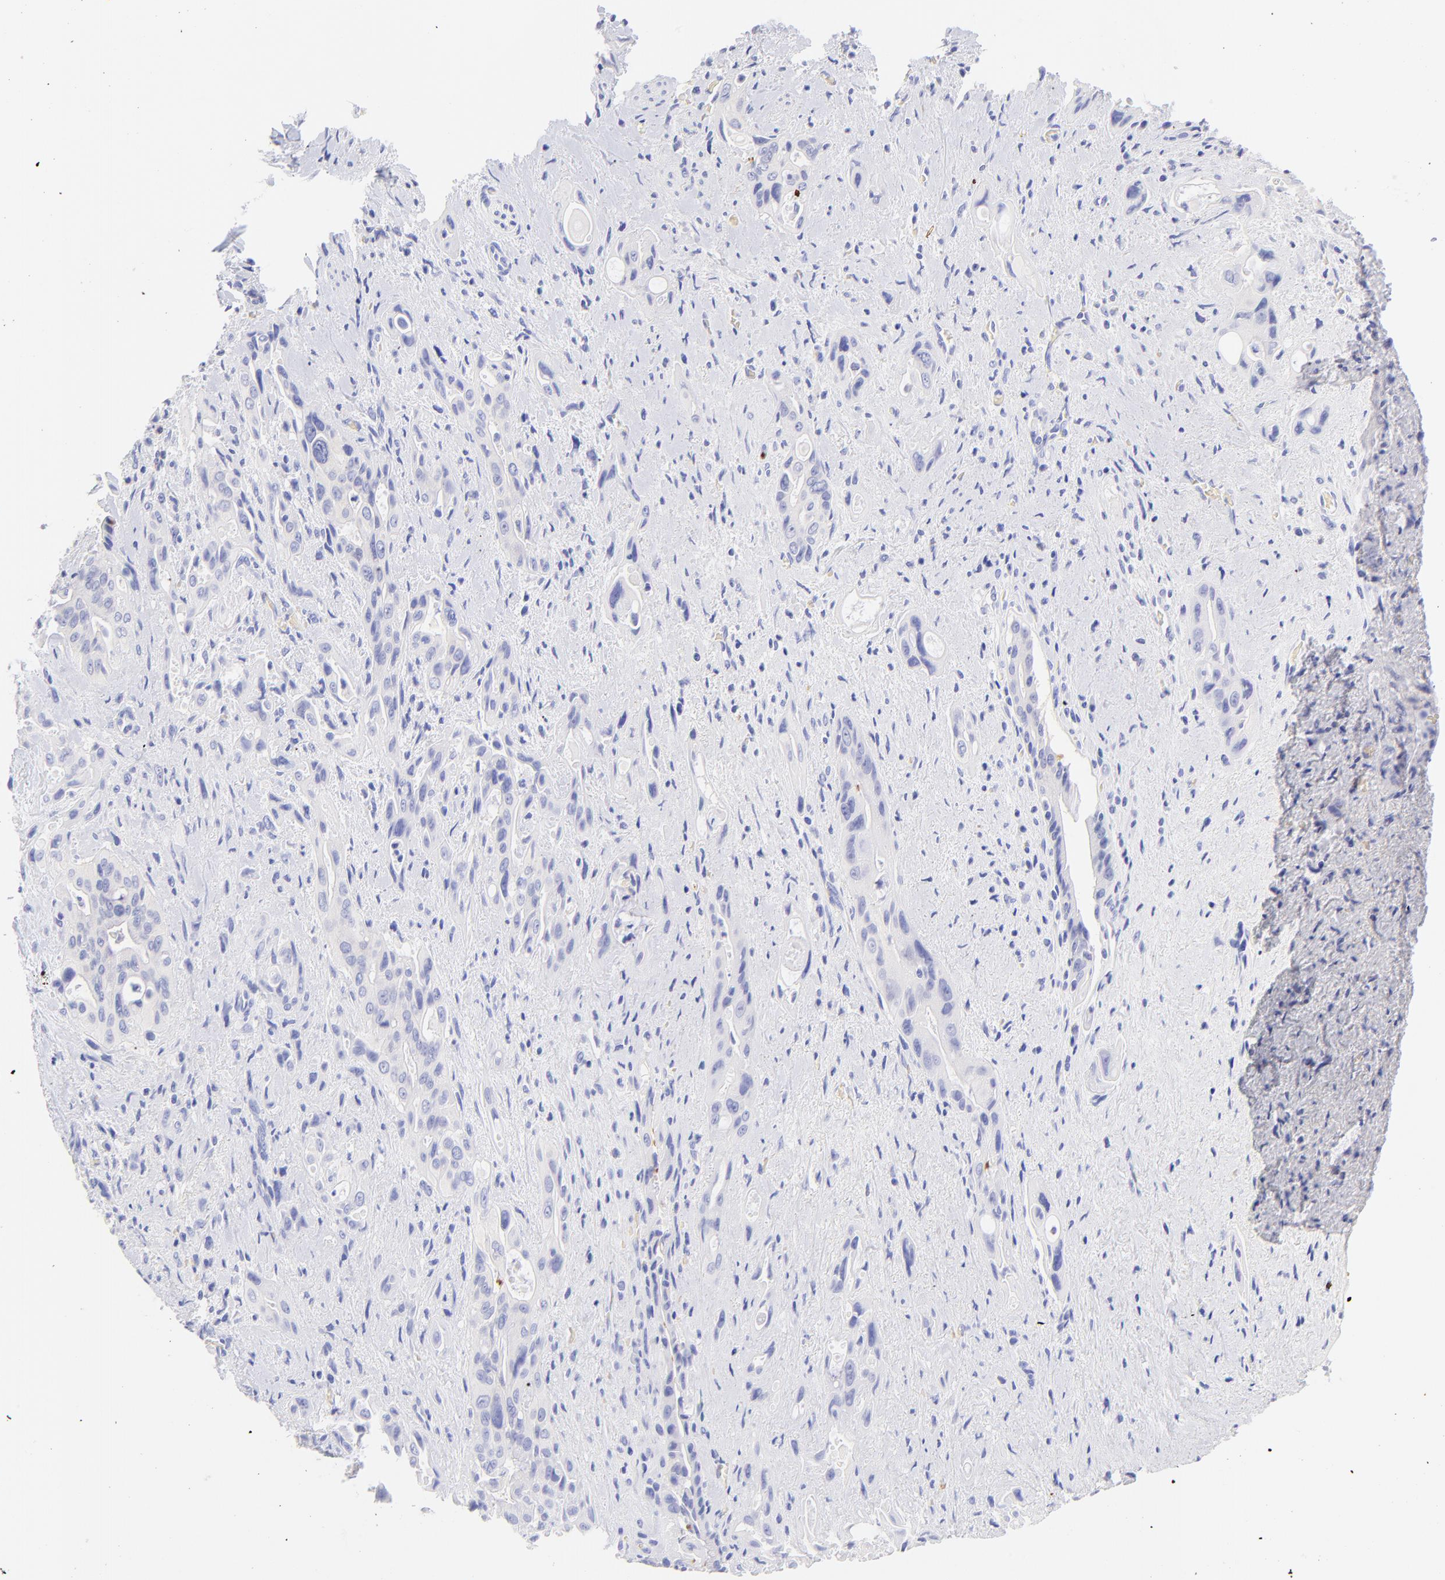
{"staining": {"intensity": "negative", "quantity": "none", "location": "none"}, "tissue": "pancreatic cancer", "cell_type": "Tumor cells", "image_type": "cancer", "snomed": [{"axis": "morphology", "description": "Adenocarcinoma, NOS"}, {"axis": "topography", "description": "Pancreas"}], "caption": "There is no significant positivity in tumor cells of pancreatic cancer.", "gene": "FRMPD3", "patient": {"sex": "male", "age": 77}}